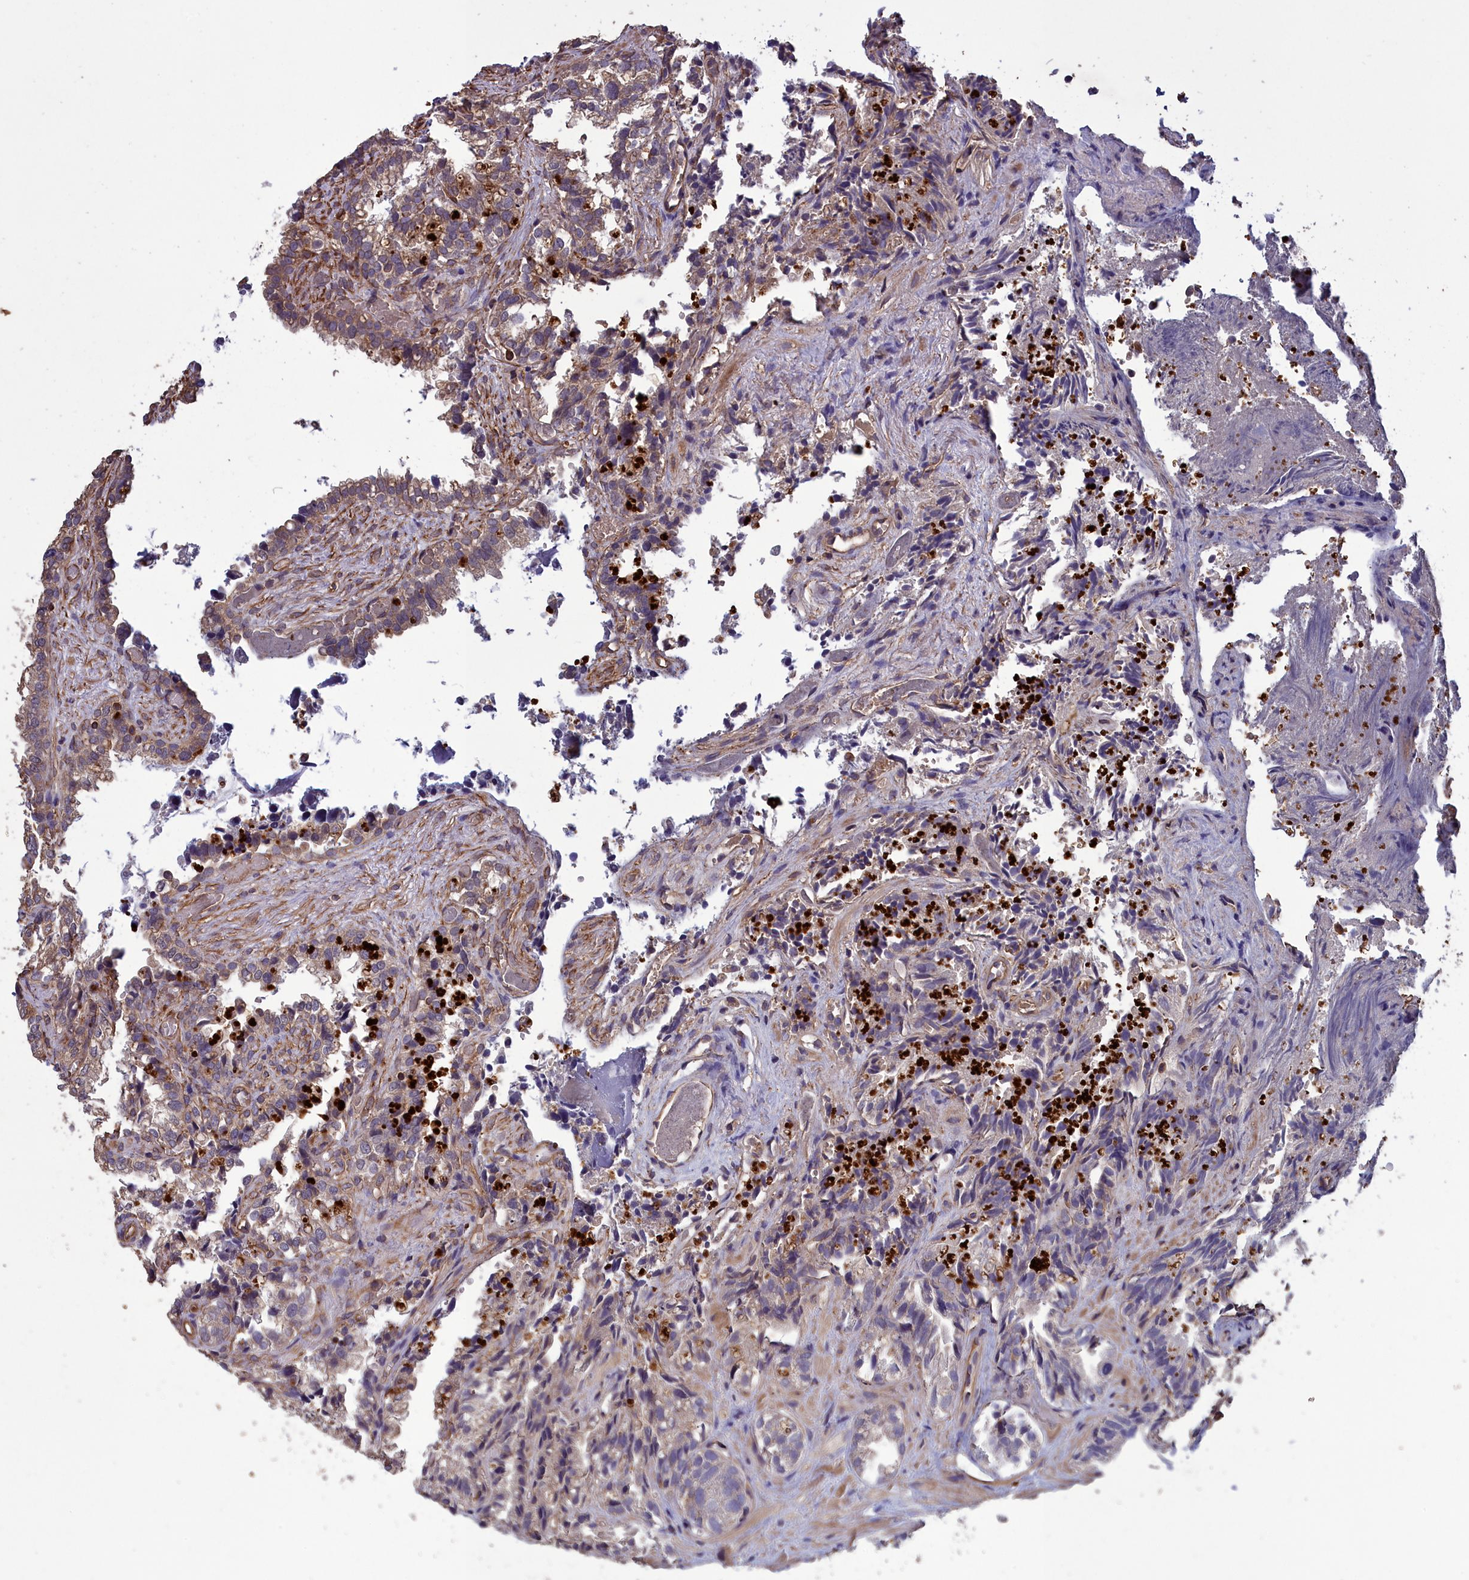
{"staining": {"intensity": "weak", "quantity": "25%-75%", "location": "cytoplasmic/membranous"}, "tissue": "seminal vesicle", "cell_type": "Glandular cells", "image_type": "normal", "snomed": [{"axis": "morphology", "description": "Normal tissue, NOS"}, {"axis": "topography", "description": "Prostate"}, {"axis": "topography", "description": "Seminal veicle"}], "caption": "DAB immunohistochemical staining of unremarkable human seminal vesicle displays weak cytoplasmic/membranous protein expression in about 25%-75% of glandular cells. The staining was performed using DAB (3,3'-diaminobenzidine), with brown indicating positive protein expression. Nuclei are stained blue with hematoxylin.", "gene": "DAPK3", "patient": {"sex": "male", "age": 51}}